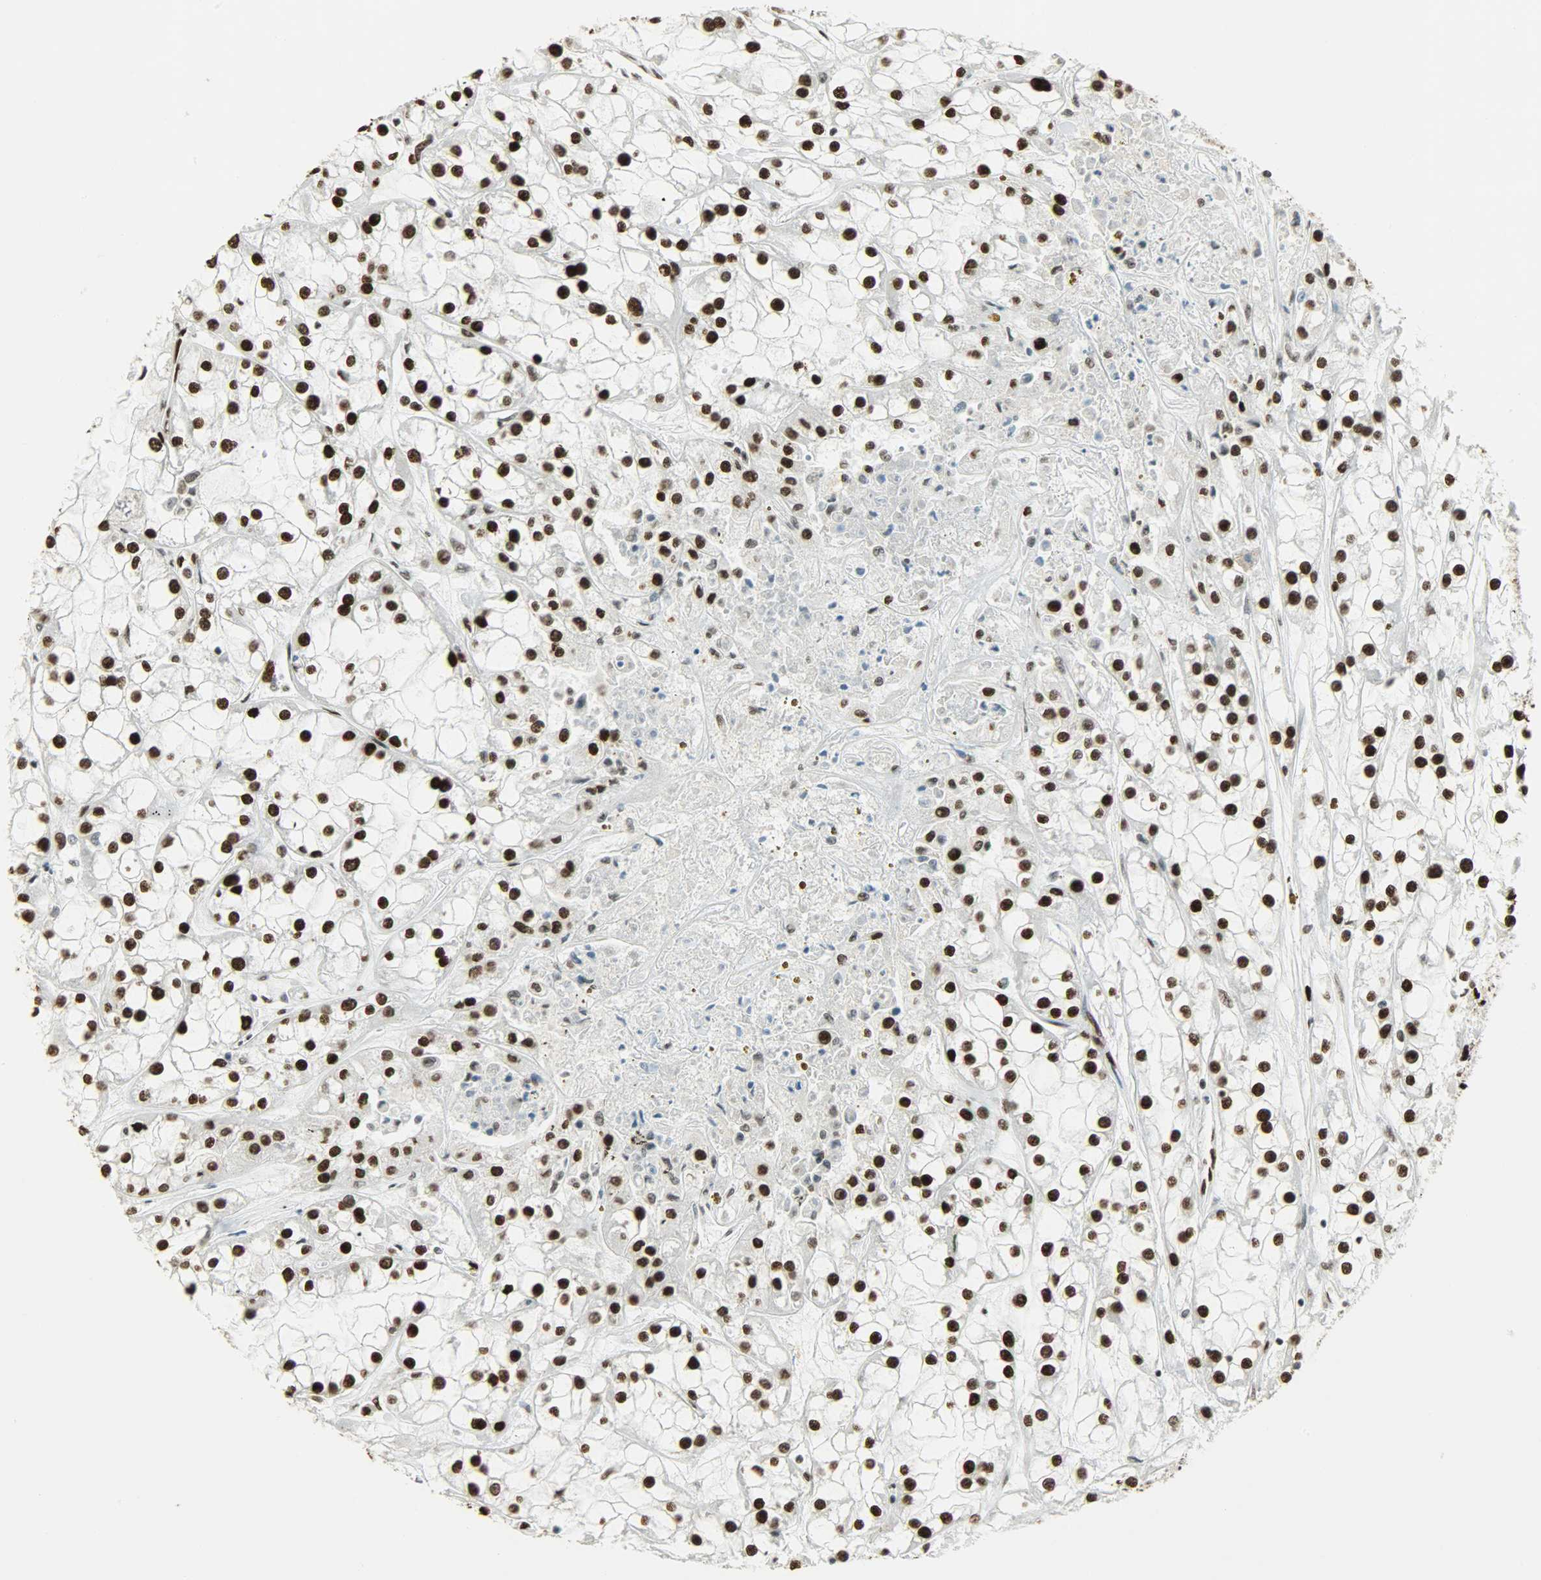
{"staining": {"intensity": "strong", "quantity": ">75%", "location": "nuclear"}, "tissue": "renal cancer", "cell_type": "Tumor cells", "image_type": "cancer", "snomed": [{"axis": "morphology", "description": "Adenocarcinoma, NOS"}, {"axis": "topography", "description": "Kidney"}], "caption": "Strong nuclear protein expression is identified in about >75% of tumor cells in adenocarcinoma (renal). (Brightfield microscopy of DAB IHC at high magnification).", "gene": "MYEF2", "patient": {"sex": "female", "age": 52}}